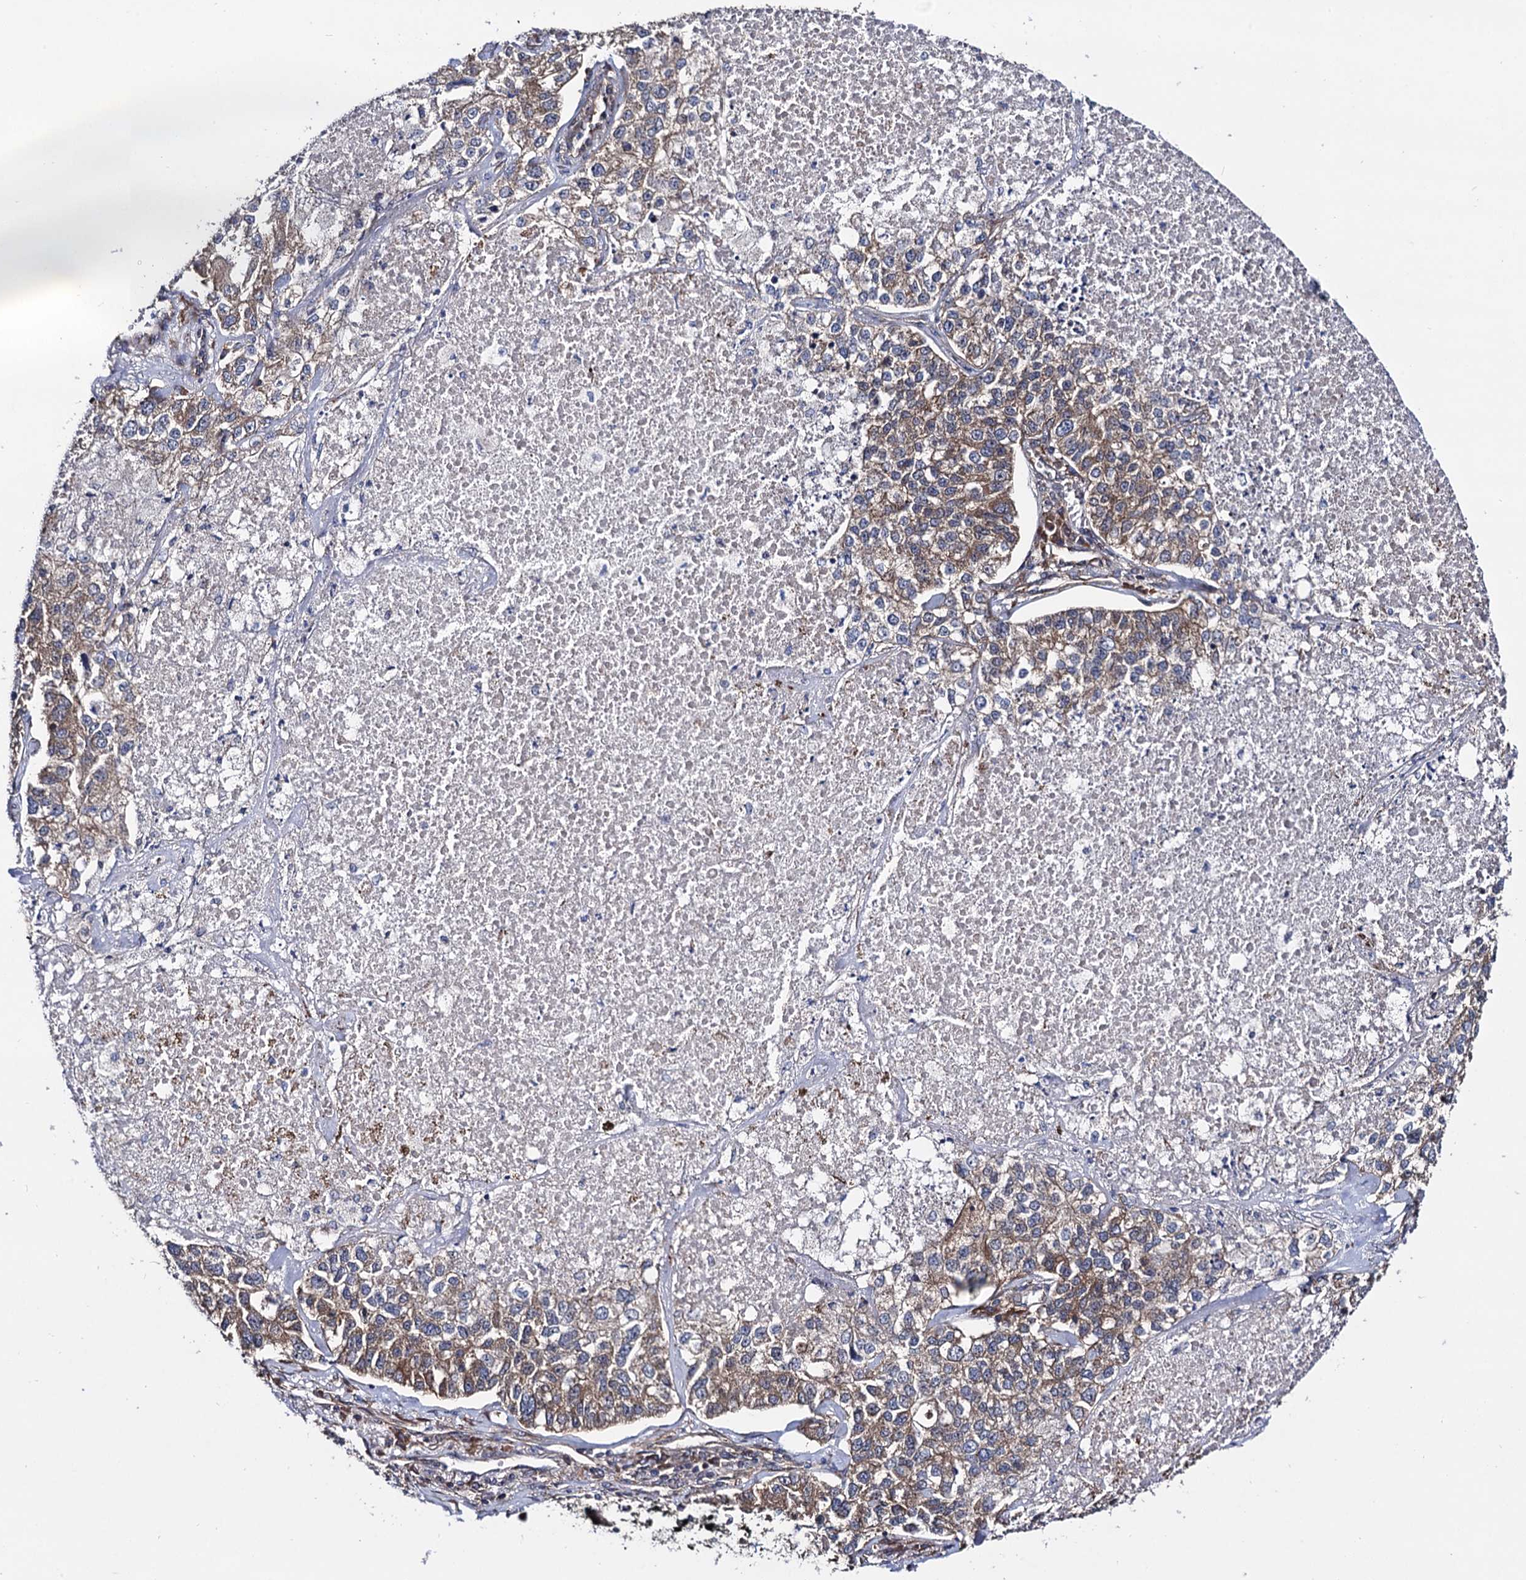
{"staining": {"intensity": "moderate", "quantity": ">75%", "location": "cytoplasmic/membranous"}, "tissue": "lung cancer", "cell_type": "Tumor cells", "image_type": "cancer", "snomed": [{"axis": "morphology", "description": "Adenocarcinoma, NOS"}, {"axis": "topography", "description": "Lung"}], "caption": "Lung cancer (adenocarcinoma) was stained to show a protein in brown. There is medium levels of moderate cytoplasmic/membranous positivity in approximately >75% of tumor cells. (IHC, brightfield microscopy, high magnification).", "gene": "DYDC1", "patient": {"sex": "male", "age": 49}}